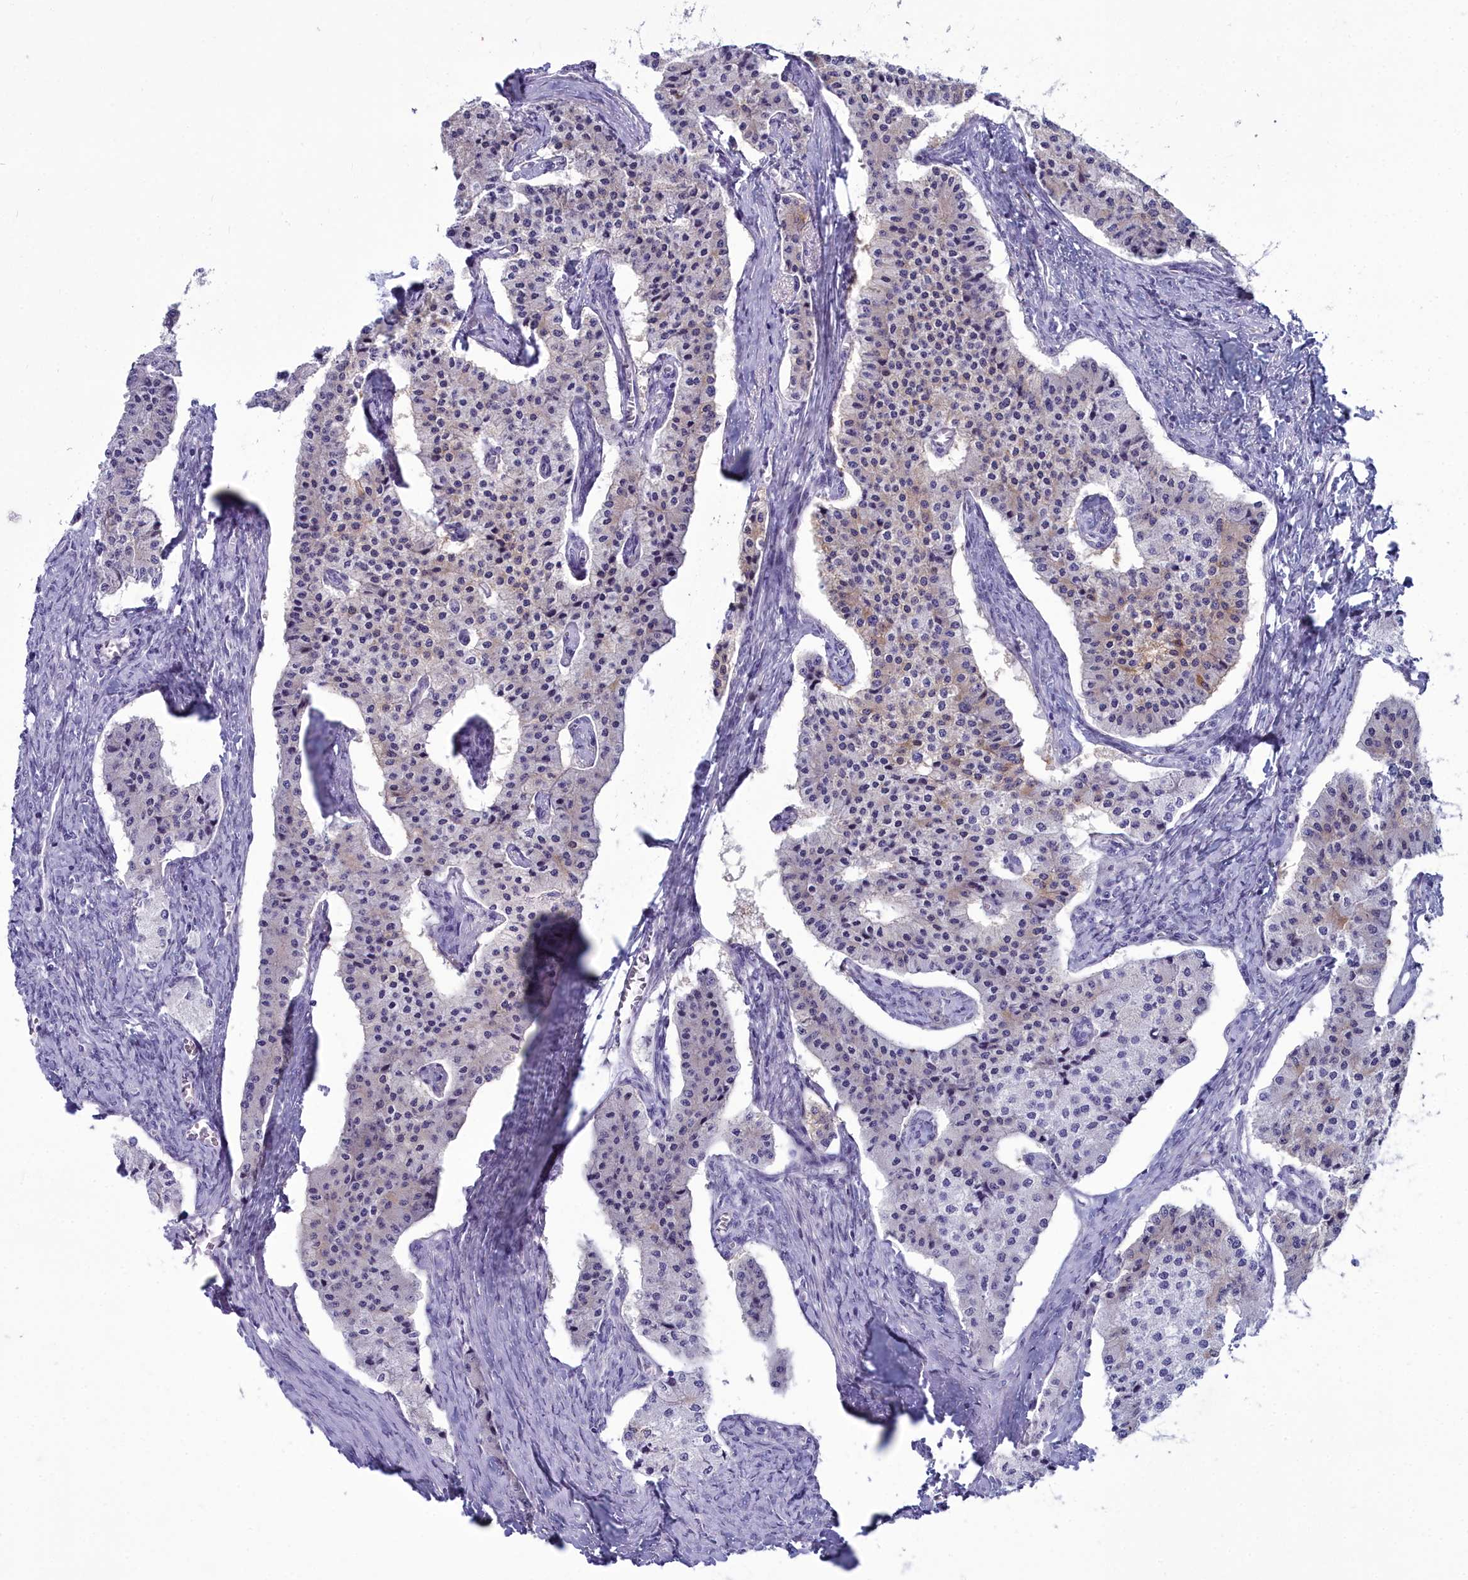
{"staining": {"intensity": "weak", "quantity": "<25%", "location": "cytoplasmic/membranous"}, "tissue": "carcinoid", "cell_type": "Tumor cells", "image_type": "cancer", "snomed": [{"axis": "morphology", "description": "Carcinoid, malignant, NOS"}, {"axis": "topography", "description": "Colon"}], "caption": "Immunohistochemical staining of carcinoid shows no significant expression in tumor cells. Nuclei are stained in blue.", "gene": "MAP6", "patient": {"sex": "female", "age": 52}}